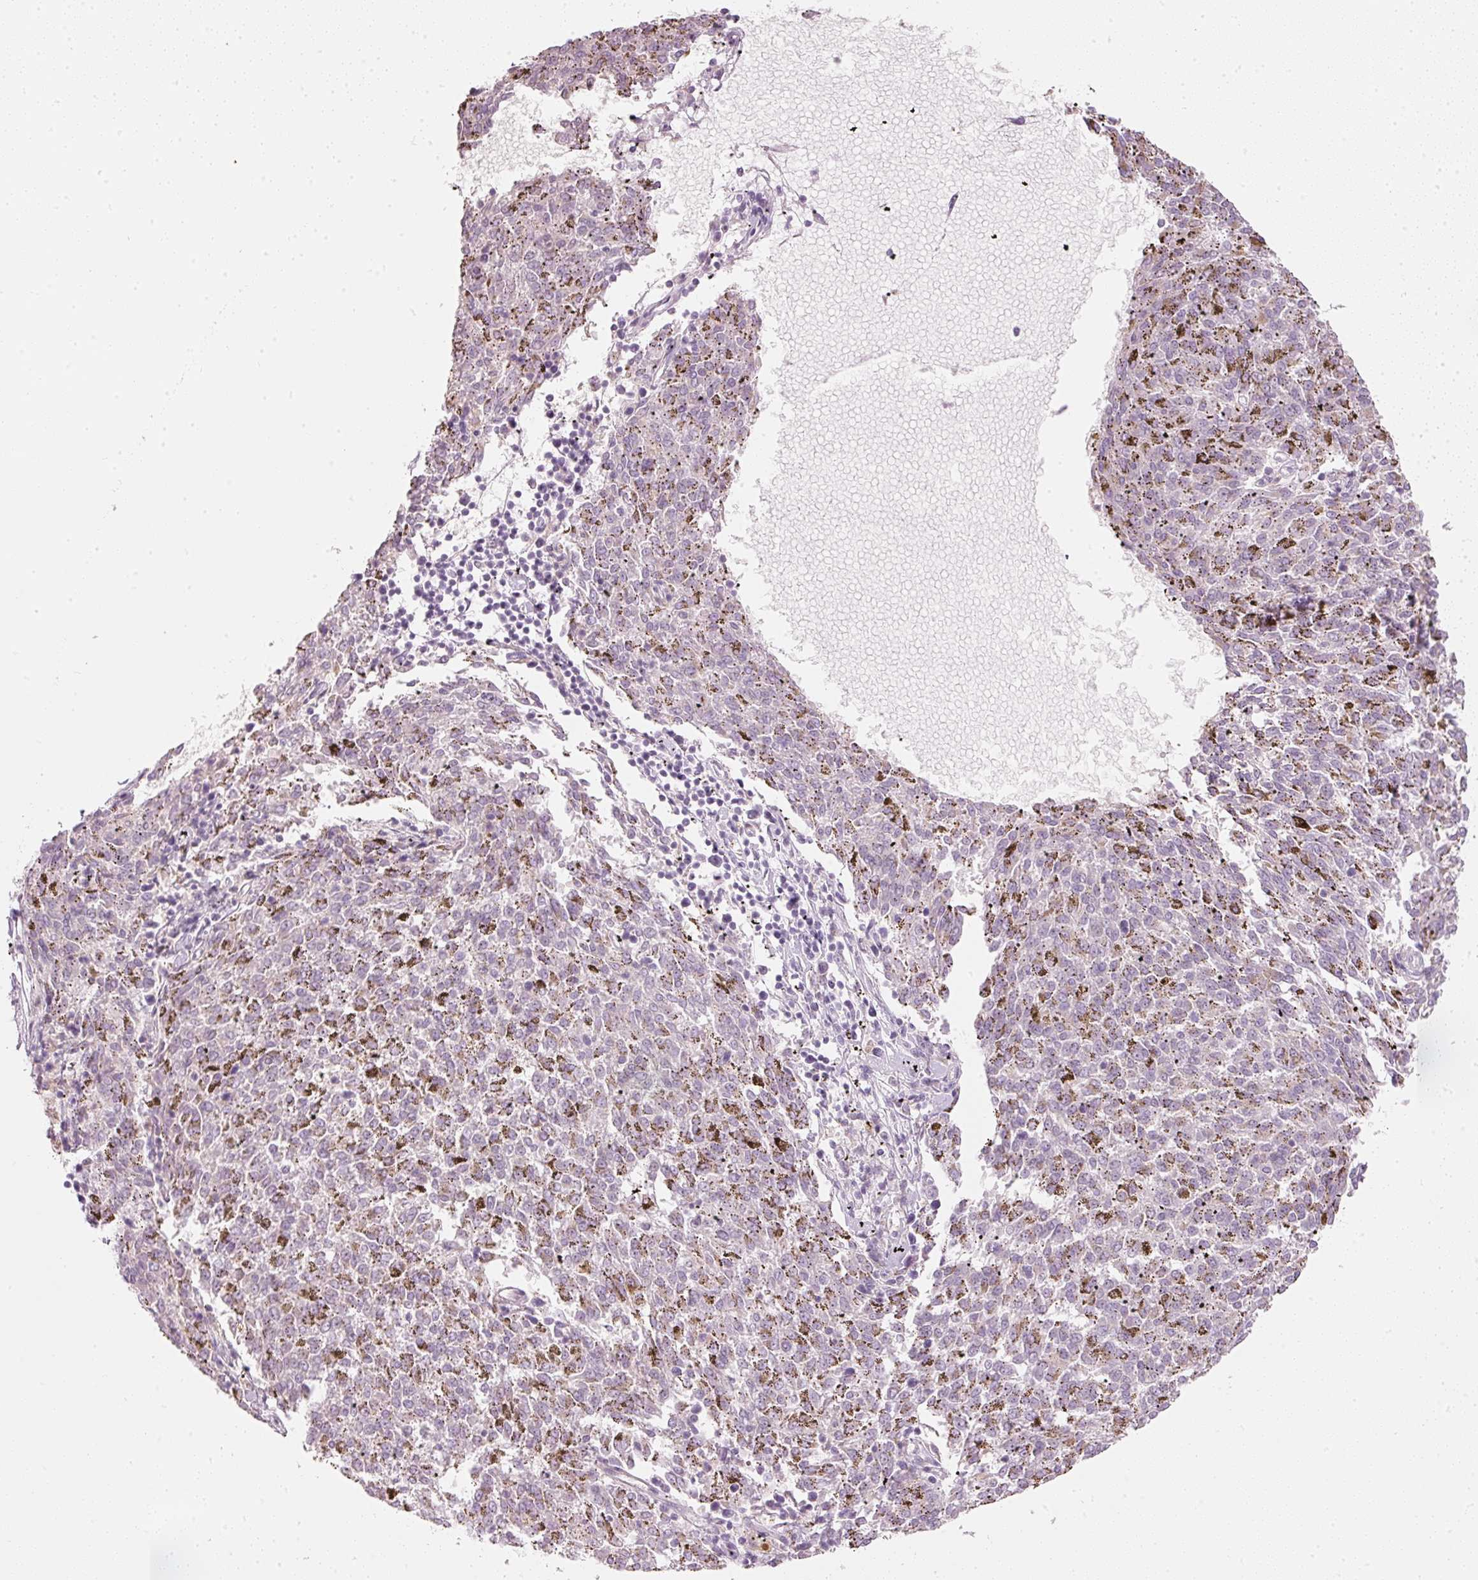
{"staining": {"intensity": "negative", "quantity": "none", "location": "none"}, "tissue": "melanoma", "cell_type": "Tumor cells", "image_type": "cancer", "snomed": [{"axis": "morphology", "description": "Malignant melanoma, NOS"}, {"axis": "topography", "description": "Skin"}], "caption": "Immunohistochemical staining of human malignant melanoma reveals no significant positivity in tumor cells.", "gene": "LECT2", "patient": {"sex": "female", "age": 72}}